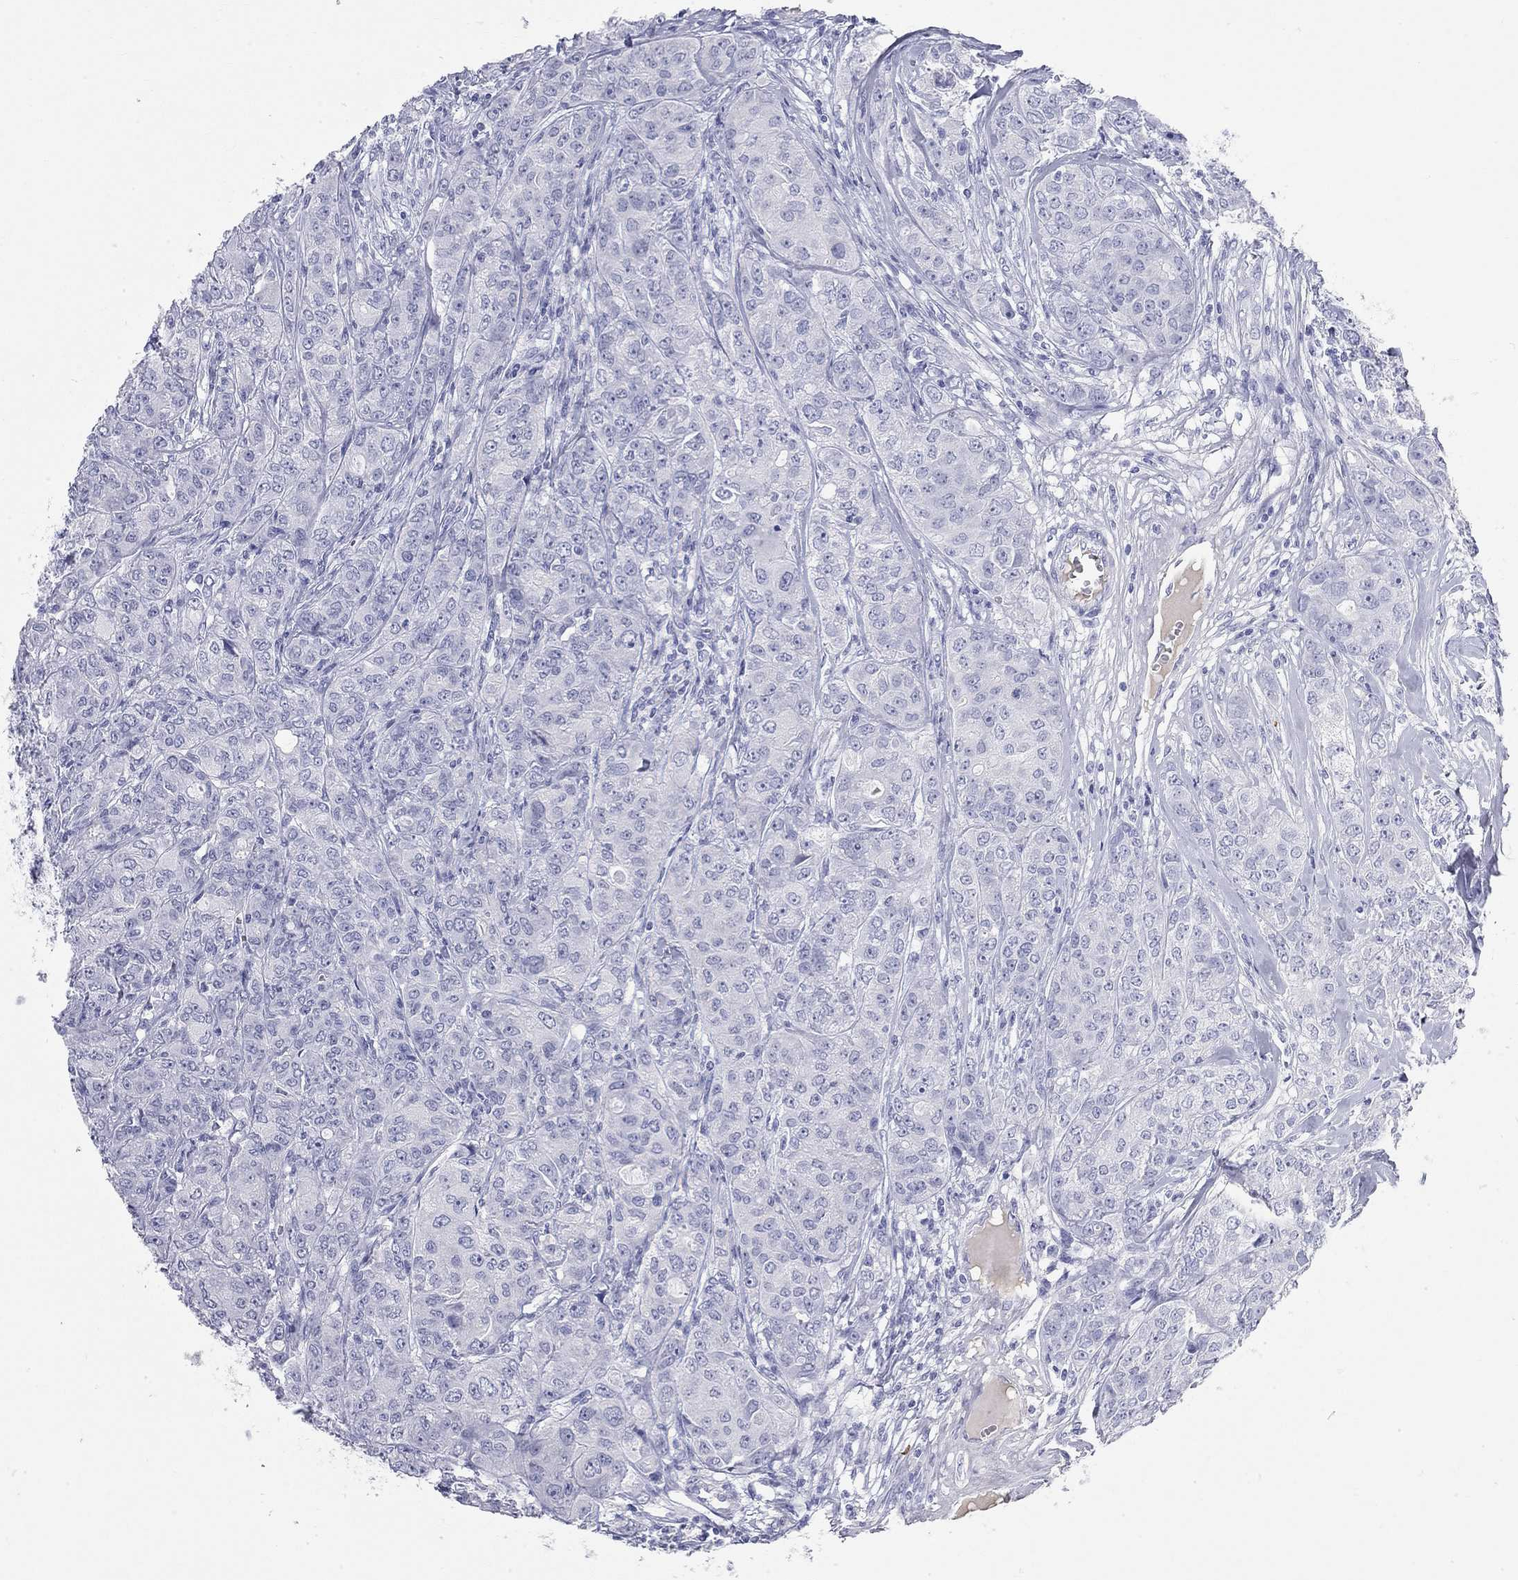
{"staining": {"intensity": "negative", "quantity": "none", "location": "none"}, "tissue": "breast cancer", "cell_type": "Tumor cells", "image_type": "cancer", "snomed": [{"axis": "morphology", "description": "Duct carcinoma"}, {"axis": "topography", "description": "Breast"}], "caption": "Immunohistochemistry image of neoplastic tissue: invasive ductal carcinoma (breast) stained with DAB (3,3'-diaminobenzidine) exhibits no significant protein staining in tumor cells. (DAB immunohistochemistry, high magnification).", "gene": "PHOX2B", "patient": {"sex": "female", "age": 43}}